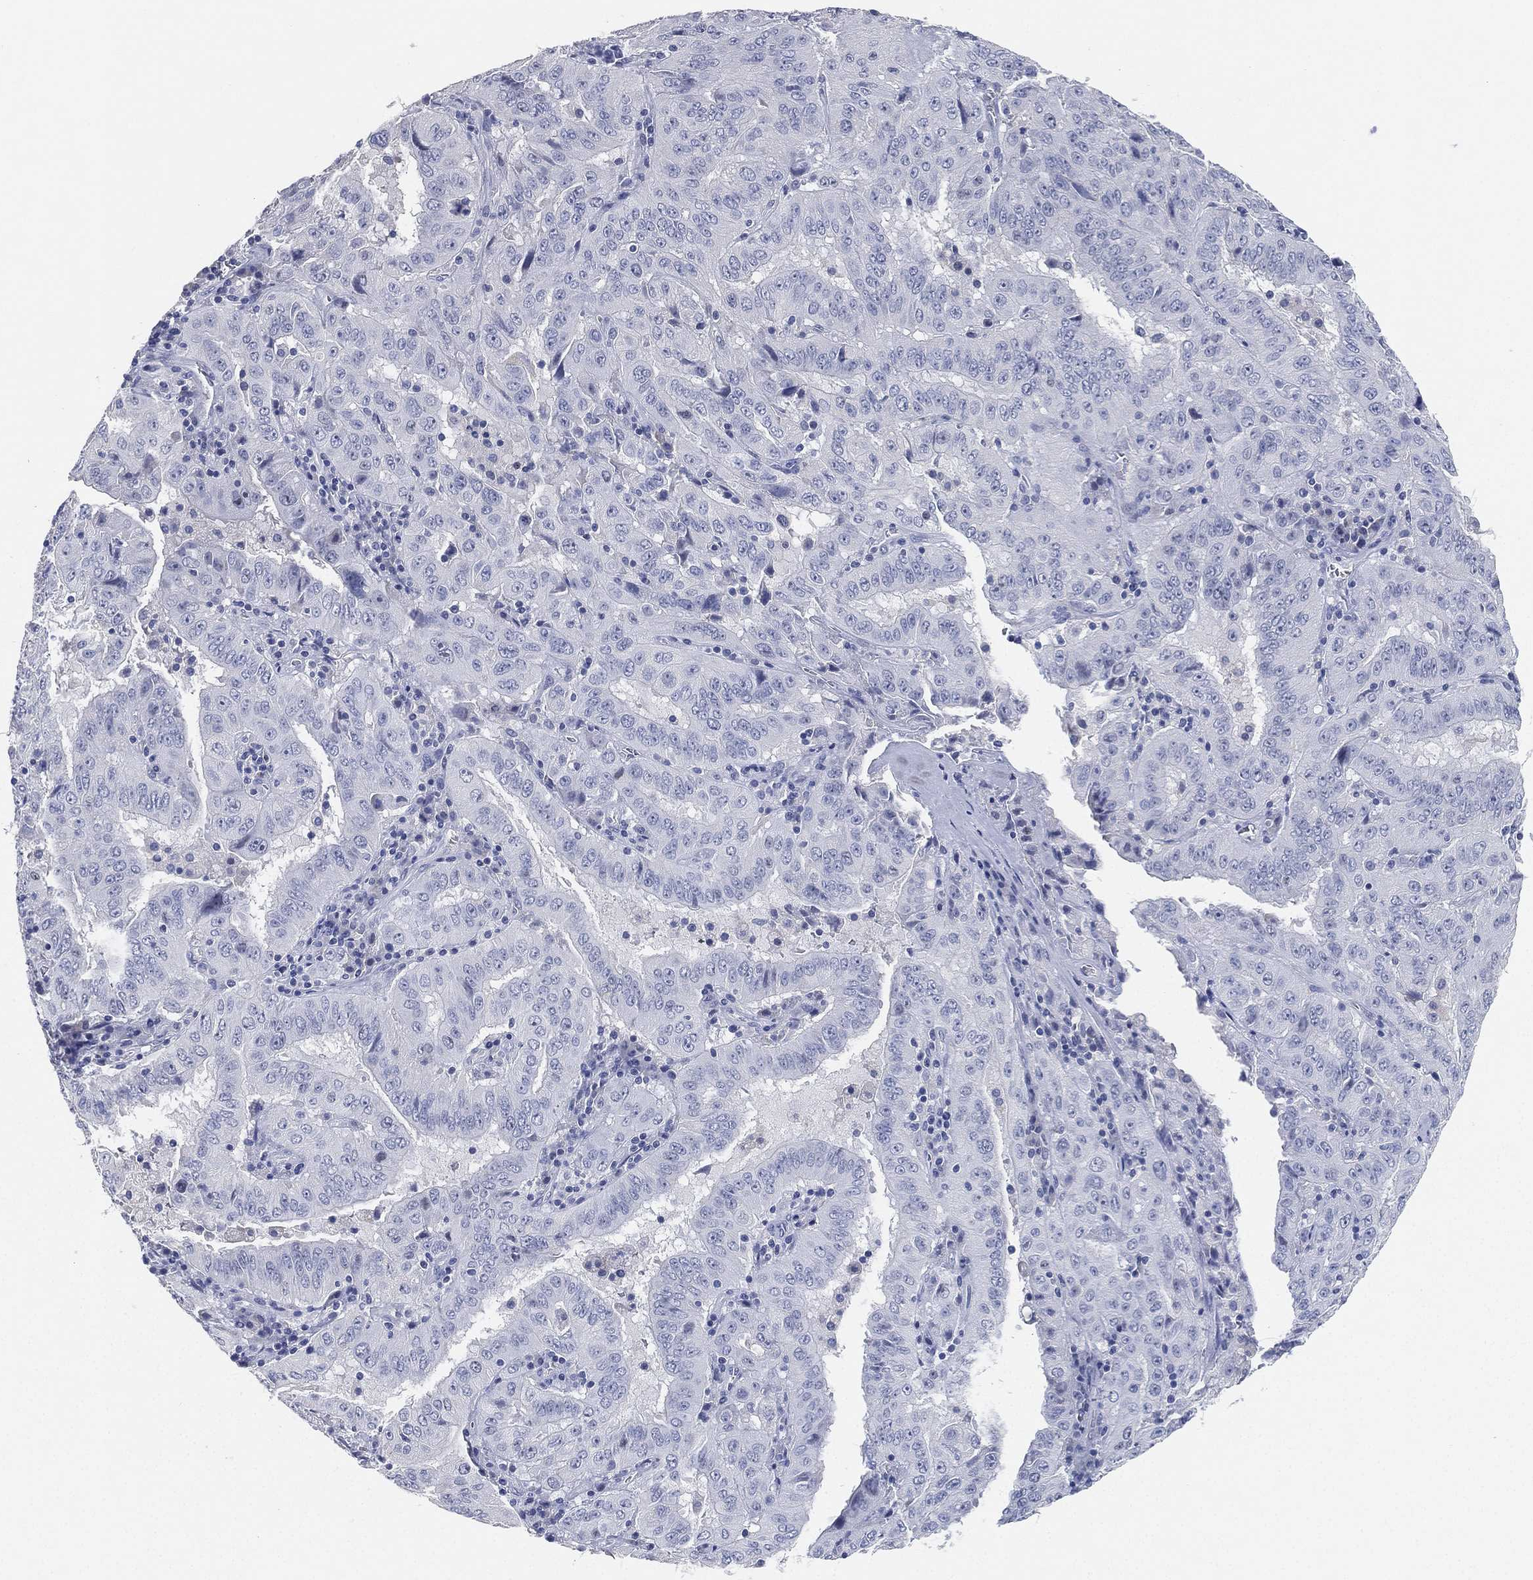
{"staining": {"intensity": "negative", "quantity": "none", "location": "none"}, "tissue": "pancreatic cancer", "cell_type": "Tumor cells", "image_type": "cancer", "snomed": [{"axis": "morphology", "description": "Adenocarcinoma, NOS"}, {"axis": "topography", "description": "Pancreas"}], "caption": "Pancreatic adenocarcinoma stained for a protein using immunohistochemistry displays no staining tumor cells.", "gene": "FAM187B", "patient": {"sex": "male", "age": 63}}